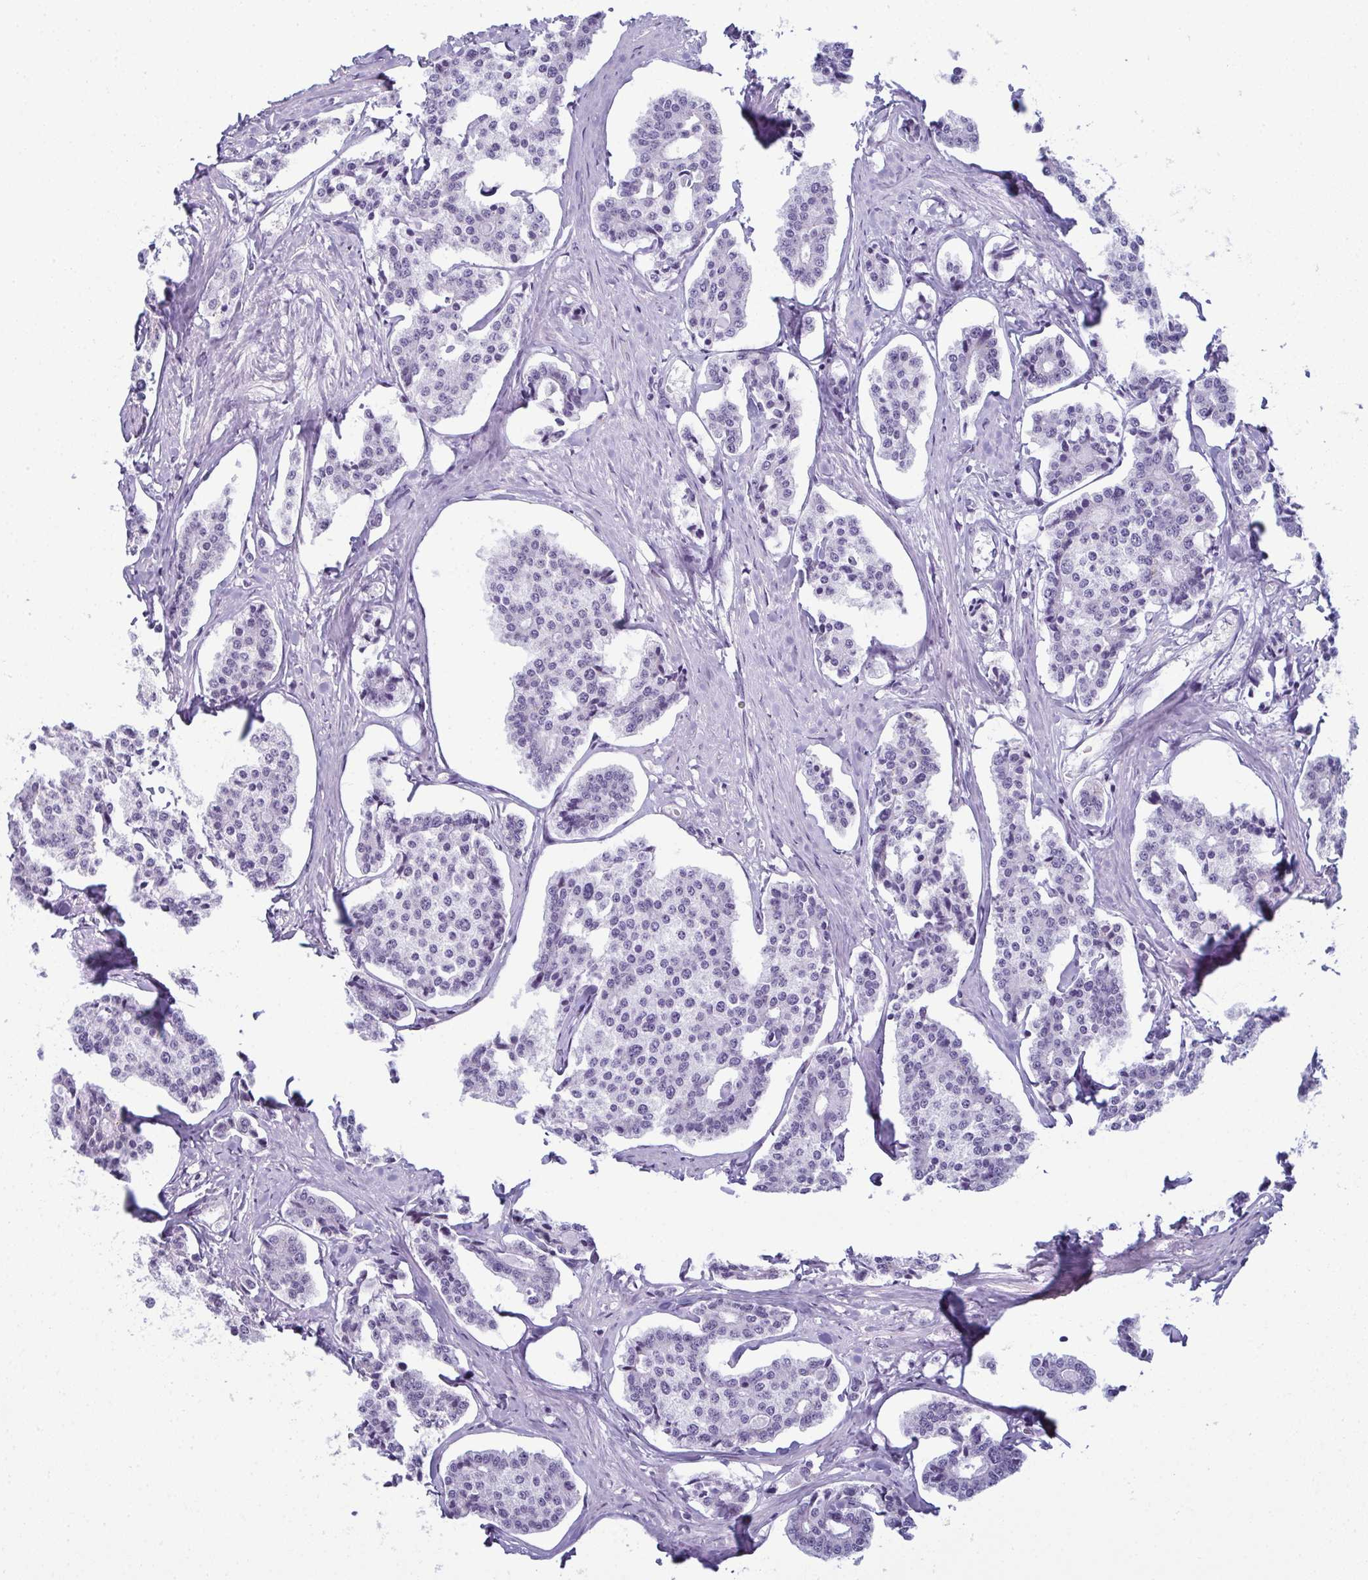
{"staining": {"intensity": "negative", "quantity": "none", "location": "none"}, "tissue": "carcinoid", "cell_type": "Tumor cells", "image_type": "cancer", "snomed": [{"axis": "morphology", "description": "Carcinoid, malignant, NOS"}, {"axis": "topography", "description": "Small intestine"}], "caption": "The micrograph exhibits no staining of tumor cells in carcinoid.", "gene": "CDA", "patient": {"sex": "female", "age": 65}}